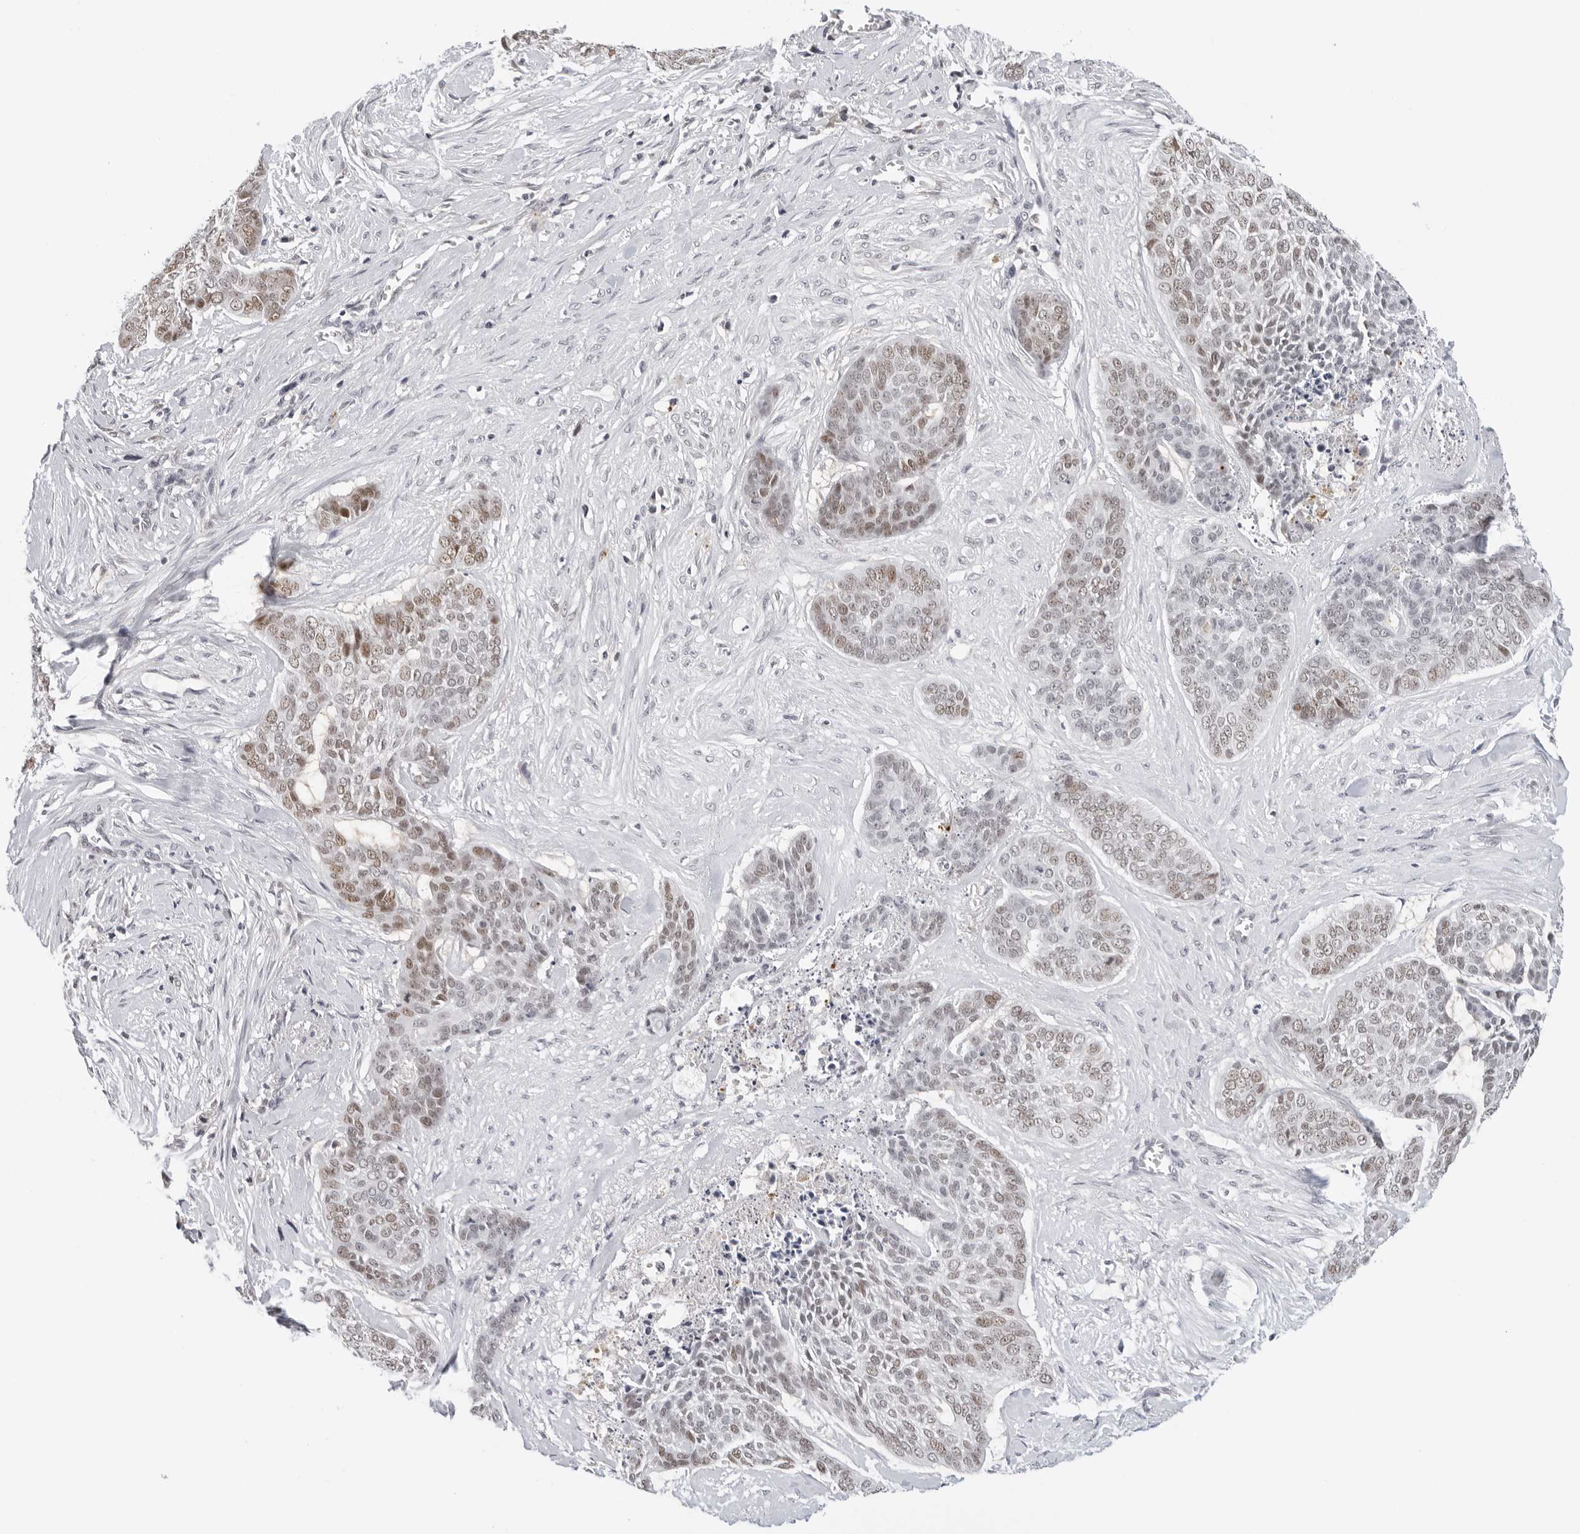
{"staining": {"intensity": "weak", "quantity": ">75%", "location": "nuclear"}, "tissue": "skin cancer", "cell_type": "Tumor cells", "image_type": "cancer", "snomed": [{"axis": "morphology", "description": "Basal cell carcinoma"}, {"axis": "topography", "description": "Skin"}], "caption": "Approximately >75% of tumor cells in human basal cell carcinoma (skin) exhibit weak nuclear protein positivity as visualized by brown immunohistochemical staining.", "gene": "MSH6", "patient": {"sex": "female", "age": 64}}